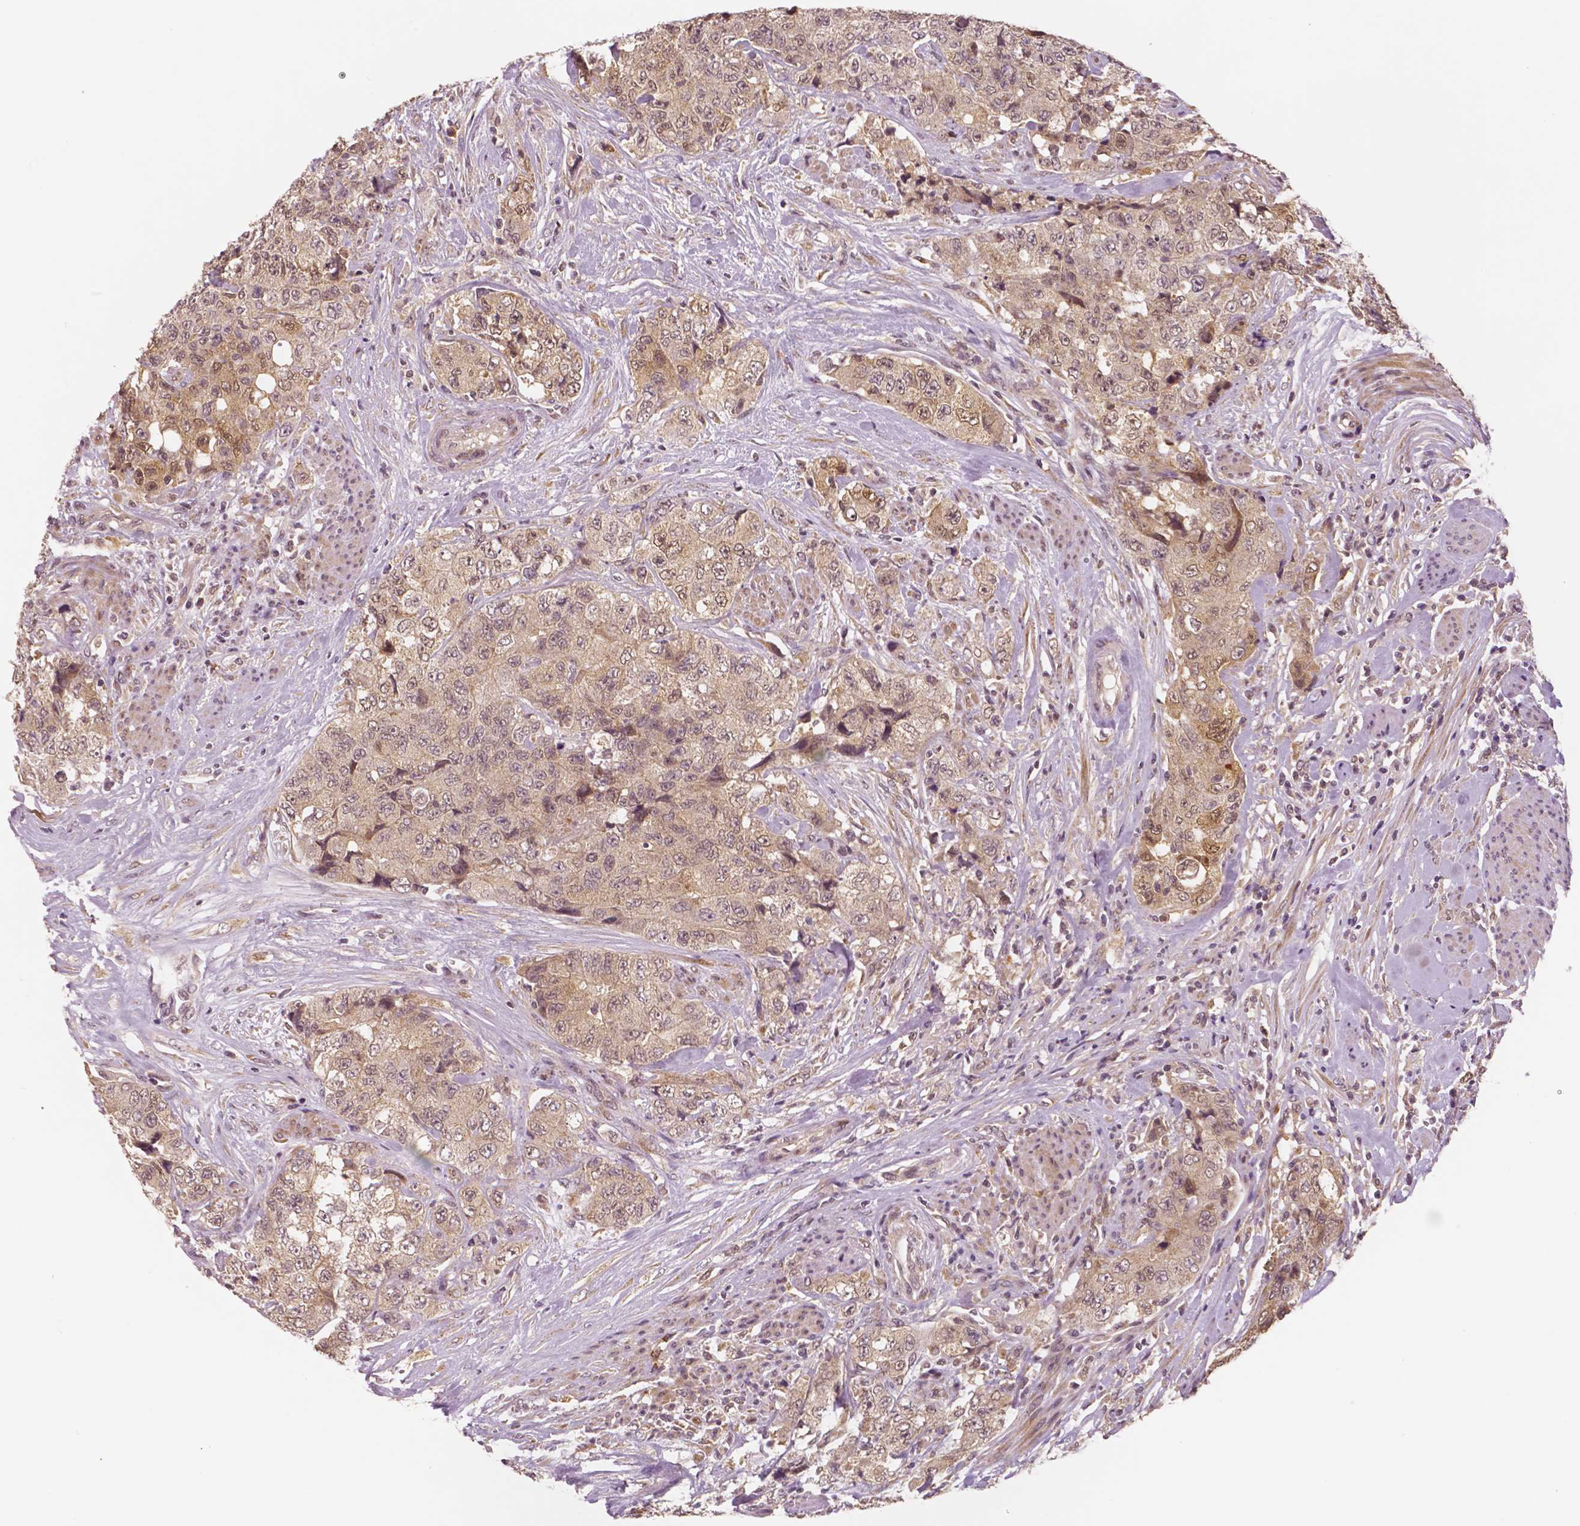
{"staining": {"intensity": "weak", "quantity": ">75%", "location": "cytoplasmic/membranous"}, "tissue": "urothelial cancer", "cell_type": "Tumor cells", "image_type": "cancer", "snomed": [{"axis": "morphology", "description": "Urothelial carcinoma, High grade"}, {"axis": "topography", "description": "Urinary bladder"}], "caption": "Protein analysis of urothelial cancer tissue exhibits weak cytoplasmic/membranous expression in about >75% of tumor cells. (DAB (3,3'-diaminobenzidine) = brown stain, brightfield microscopy at high magnification).", "gene": "STAT3", "patient": {"sex": "female", "age": 78}}